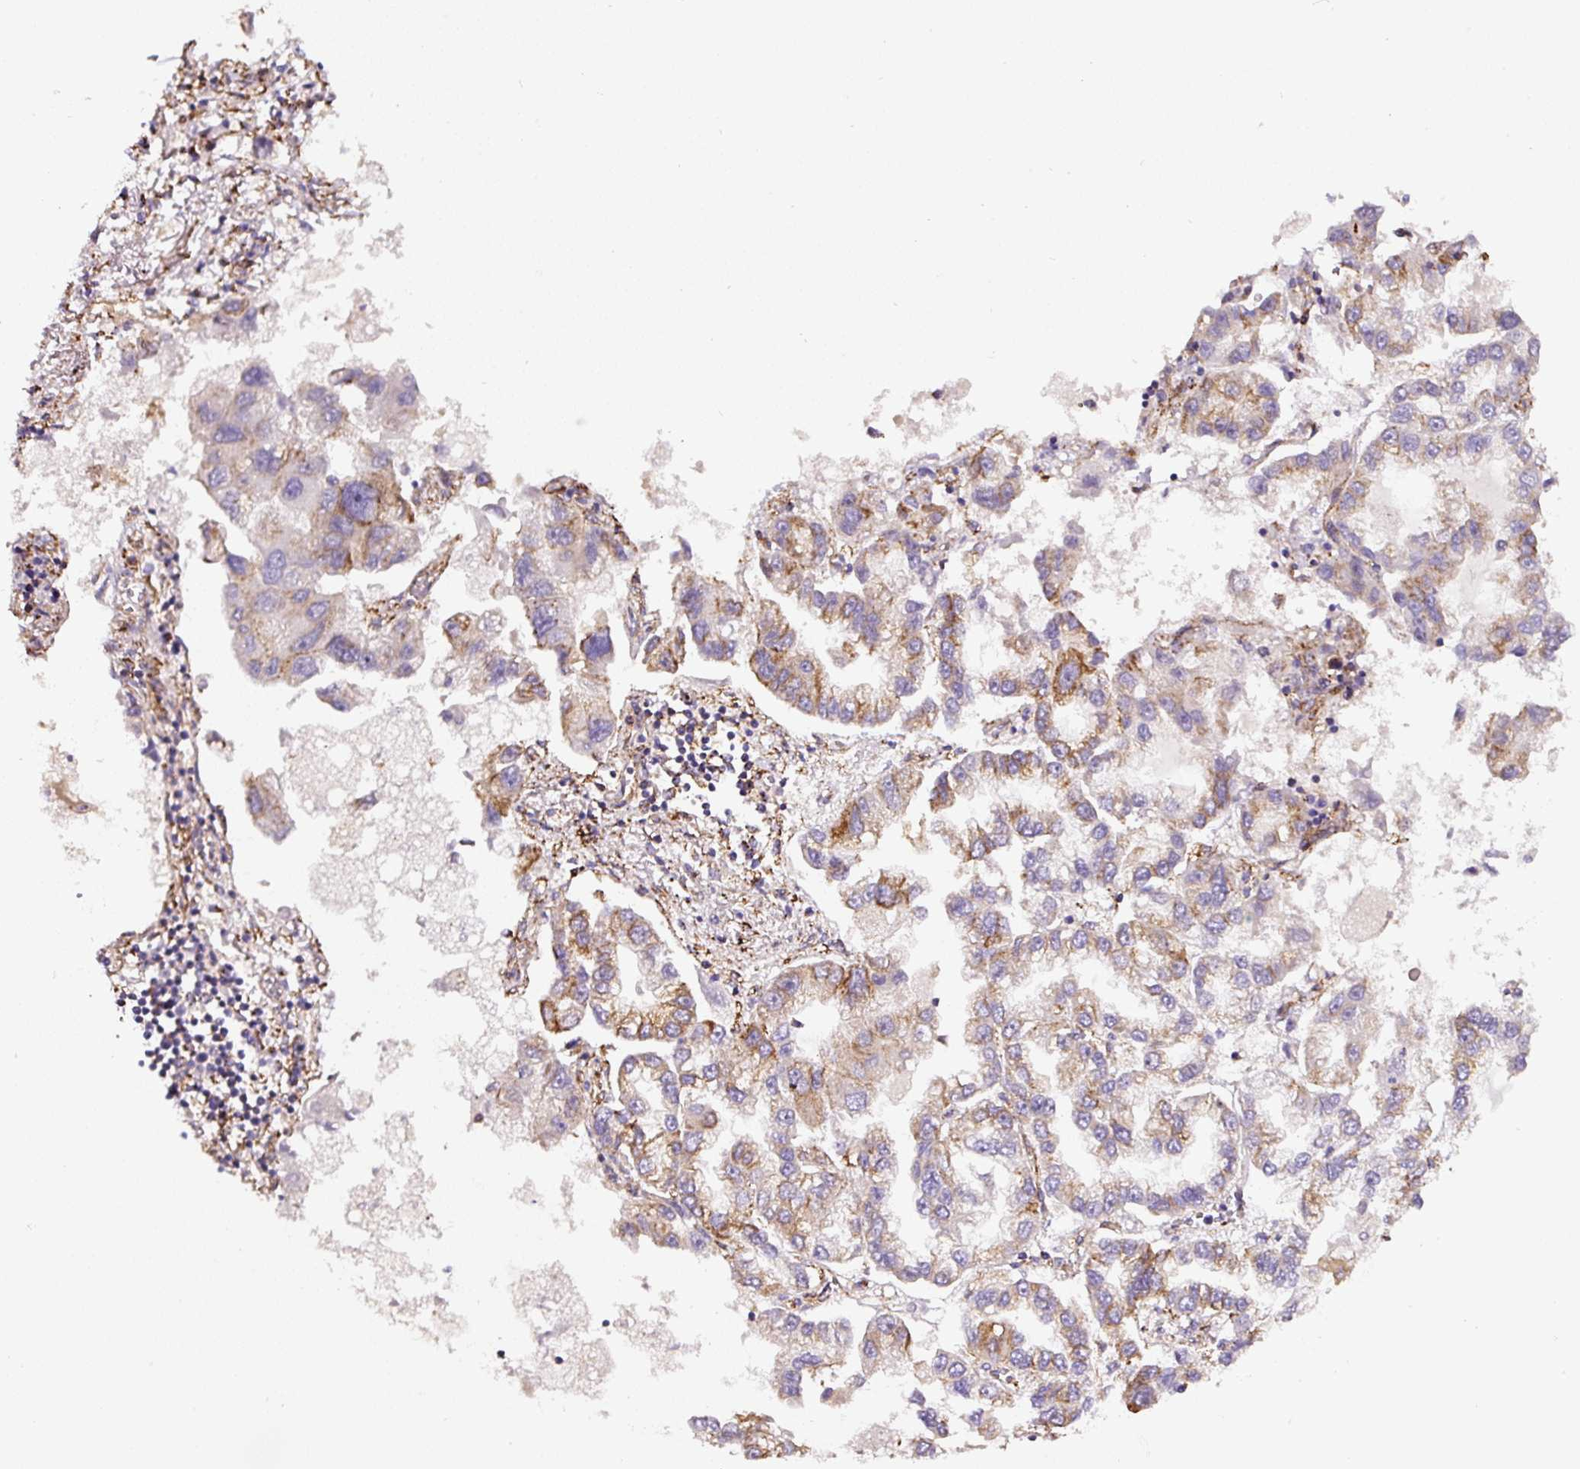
{"staining": {"intensity": "moderate", "quantity": "<25%", "location": "cytoplasmic/membranous"}, "tissue": "lung cancer", "cell_type": "Tumor cells", "image_type": "cancer", "snomed": [{"axis": "morphology", "description": "Adenocarcinoma, NOS"}, {"axis": "topography", "description": "Lung"}], "caption": "Tumor cells reveal moderate cytoplasmic/membranous staining in about <25% of cells in lung adenocarcinoma.", "gene": "RNF170", "patient": {"sex": "female", "age": 54}}